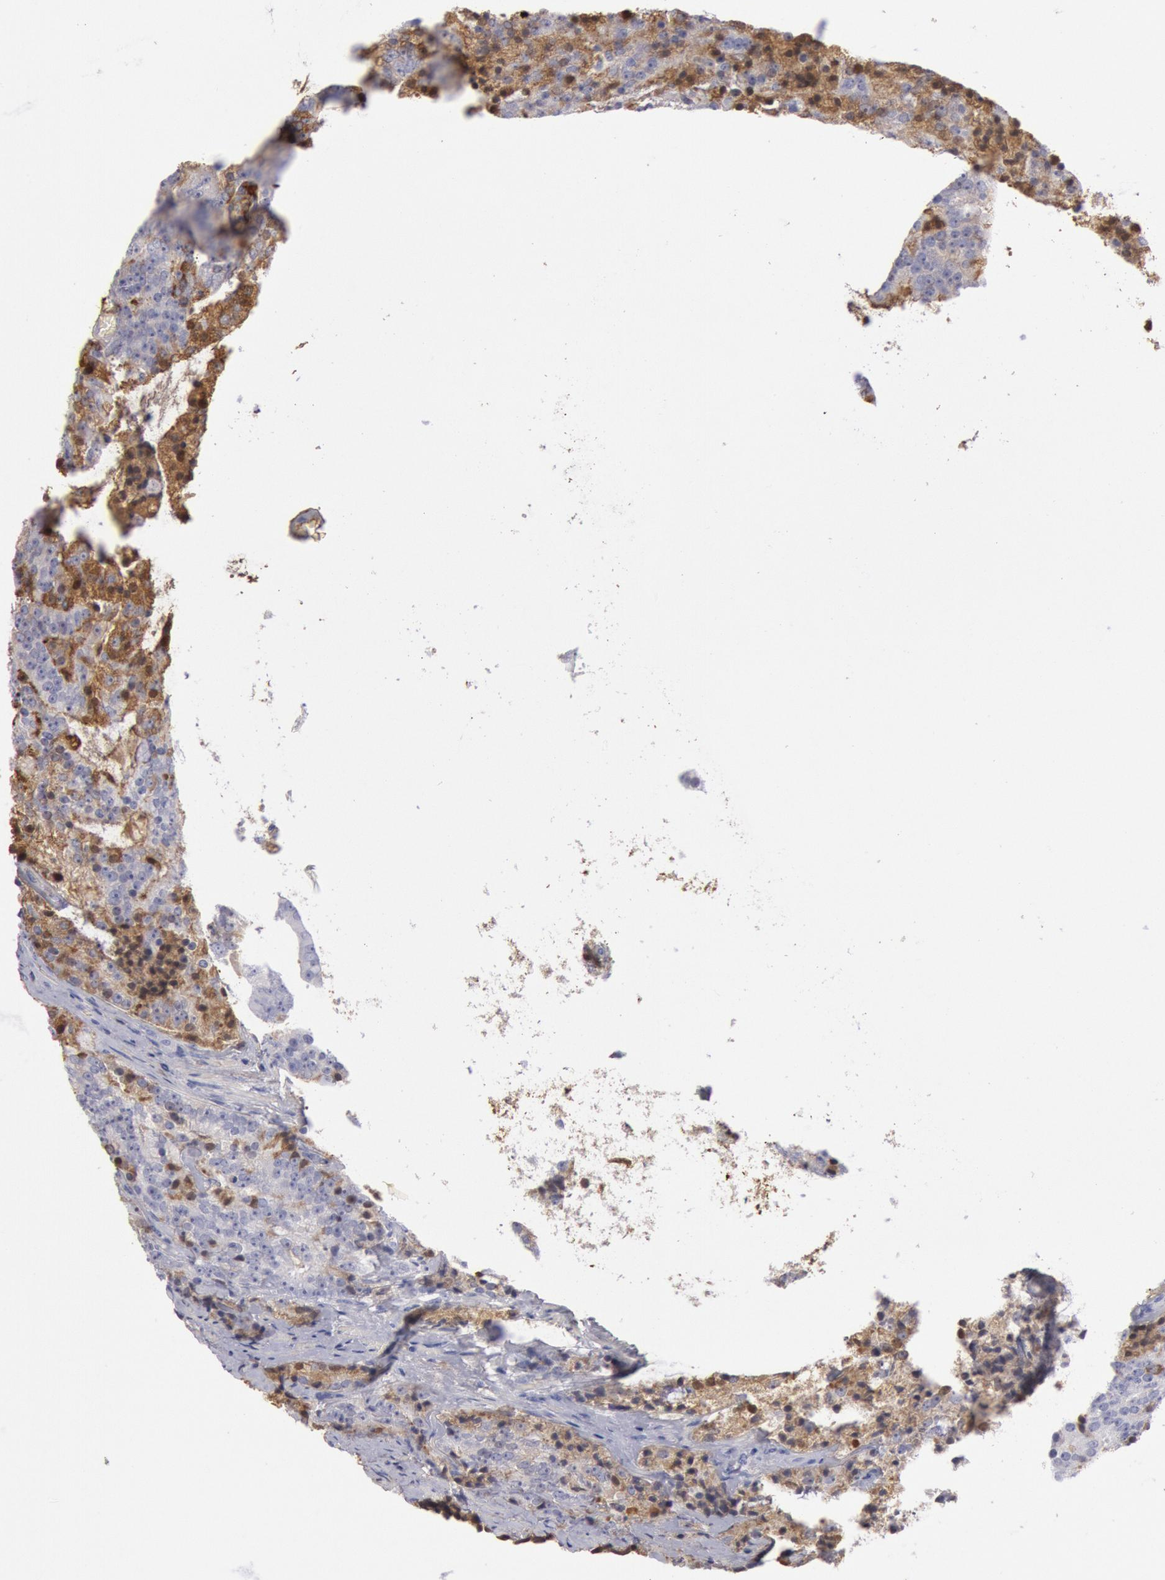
{"staining": {"intensity": "moderate", "quantity": "25%-75%", "location": "cytoplasmic/membranous"}, "tissue": "prostate cancer", "cell_type": "Tumor cells", "image_type": "cancer", "snomed": [{"axis": "morphology", "description": "Adenocarcinoma, Medium grade"}, {"axis": "topography", "description": "Prostate"}], "caption": "Protein expression by immunohistochemistry reveals moderate cytoplasmic/membranous expression in about 25%-75% of tumor cells in prostate medium-grade adenocarcinoma. Nuclei are stained in blue.", "gene": "IGHA1", "patient": {"sex": "male", "age": 65}}